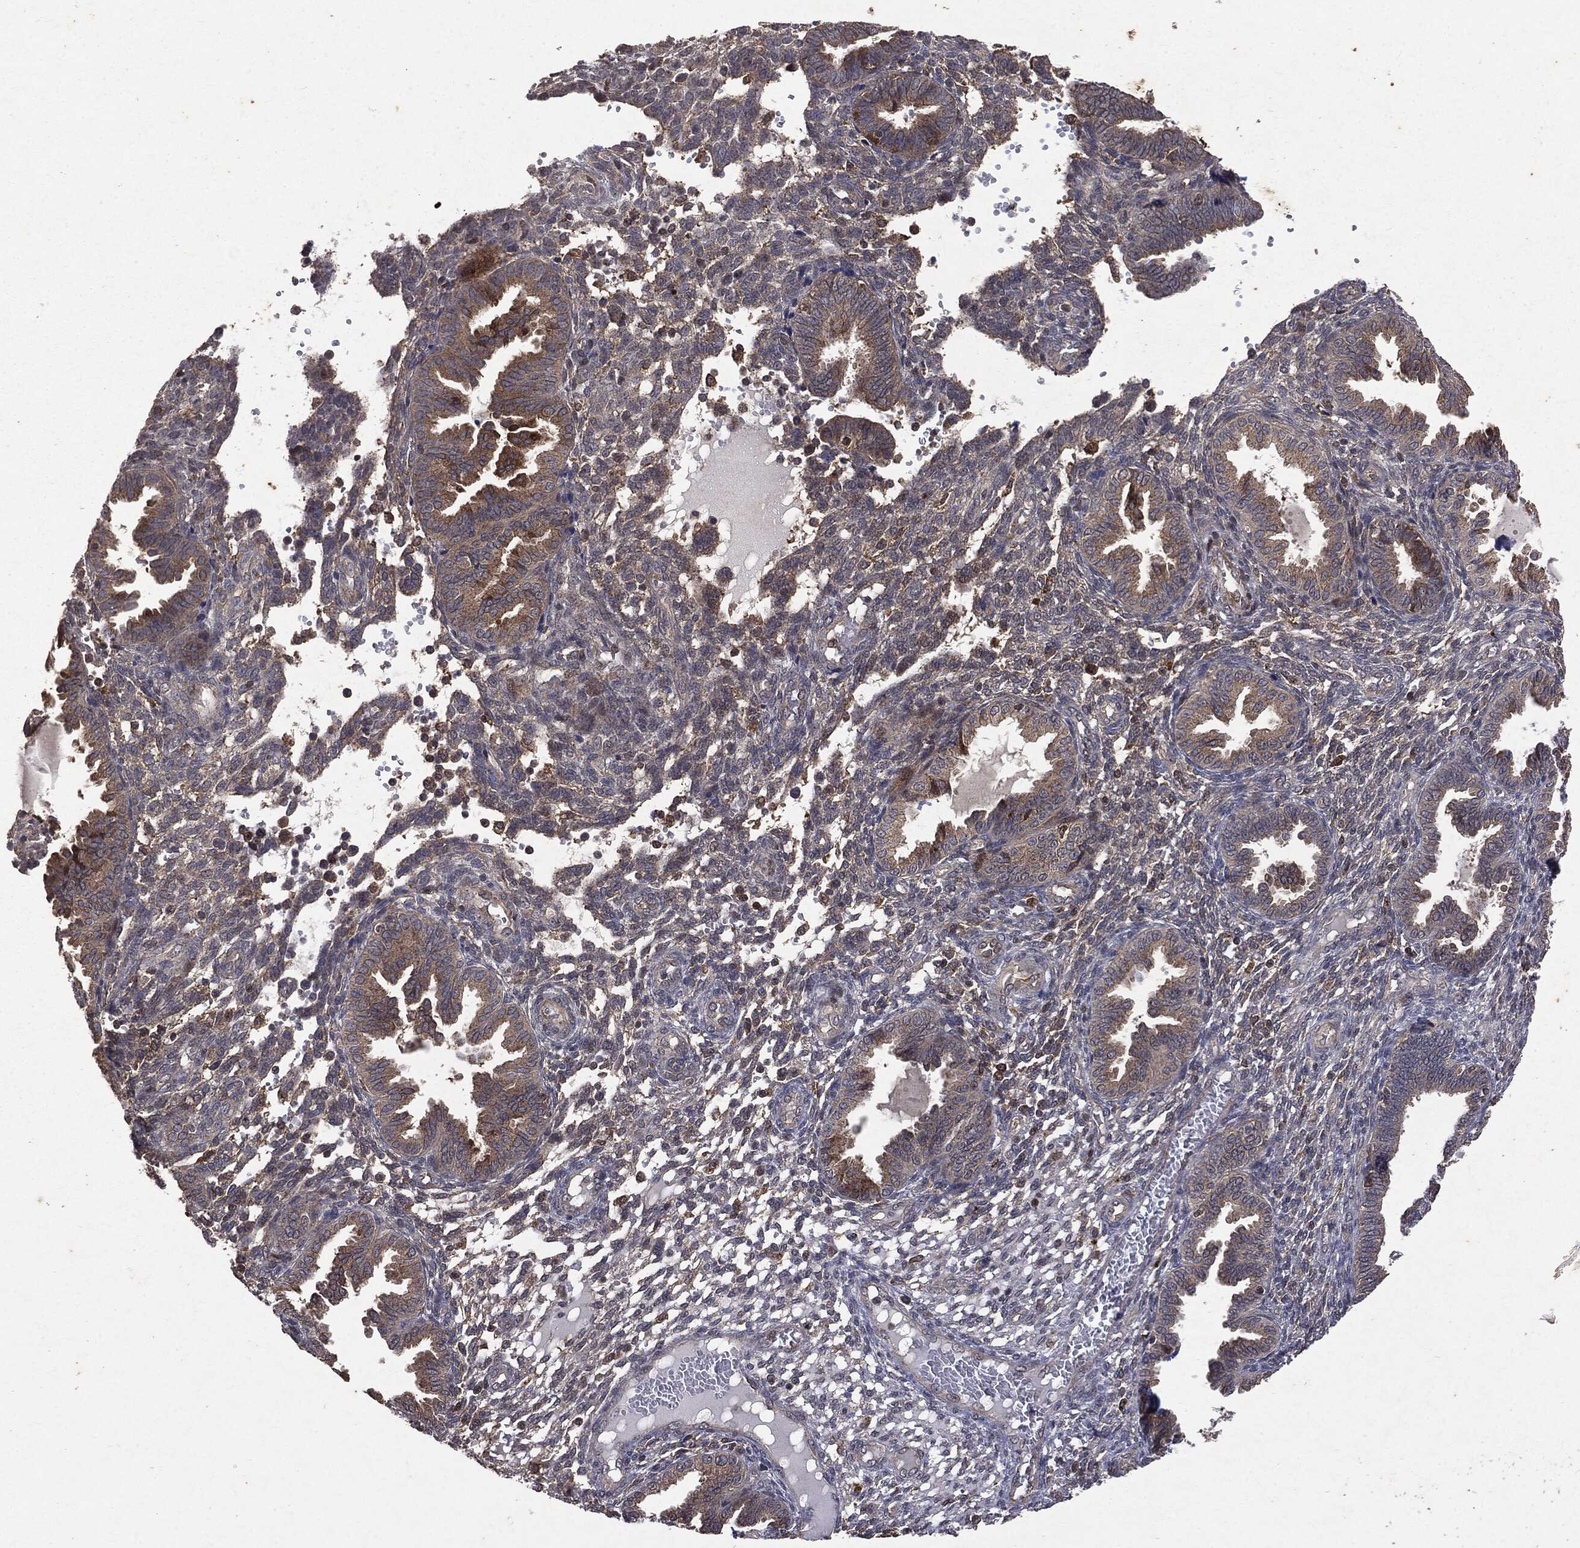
{"staining": {"intensity": "negative", "quantity": "none", "location": "none"}, "tissue": "endometrium", "cell_type": "Cells in endometrial stroma", "image_type": "normal", "snomed": [{"axis": "morphology", "description": "Normal tissue, NOS"}, {"axis": "topography", "description": "Endometrium"}], "caption": "IHC image of benign endometrium: endometrium stained with DAB reveals no significant protein expression in cells in endometrial stroma.", "gene": "PTEN", "patient": {"sex": "female", "age": 42}}